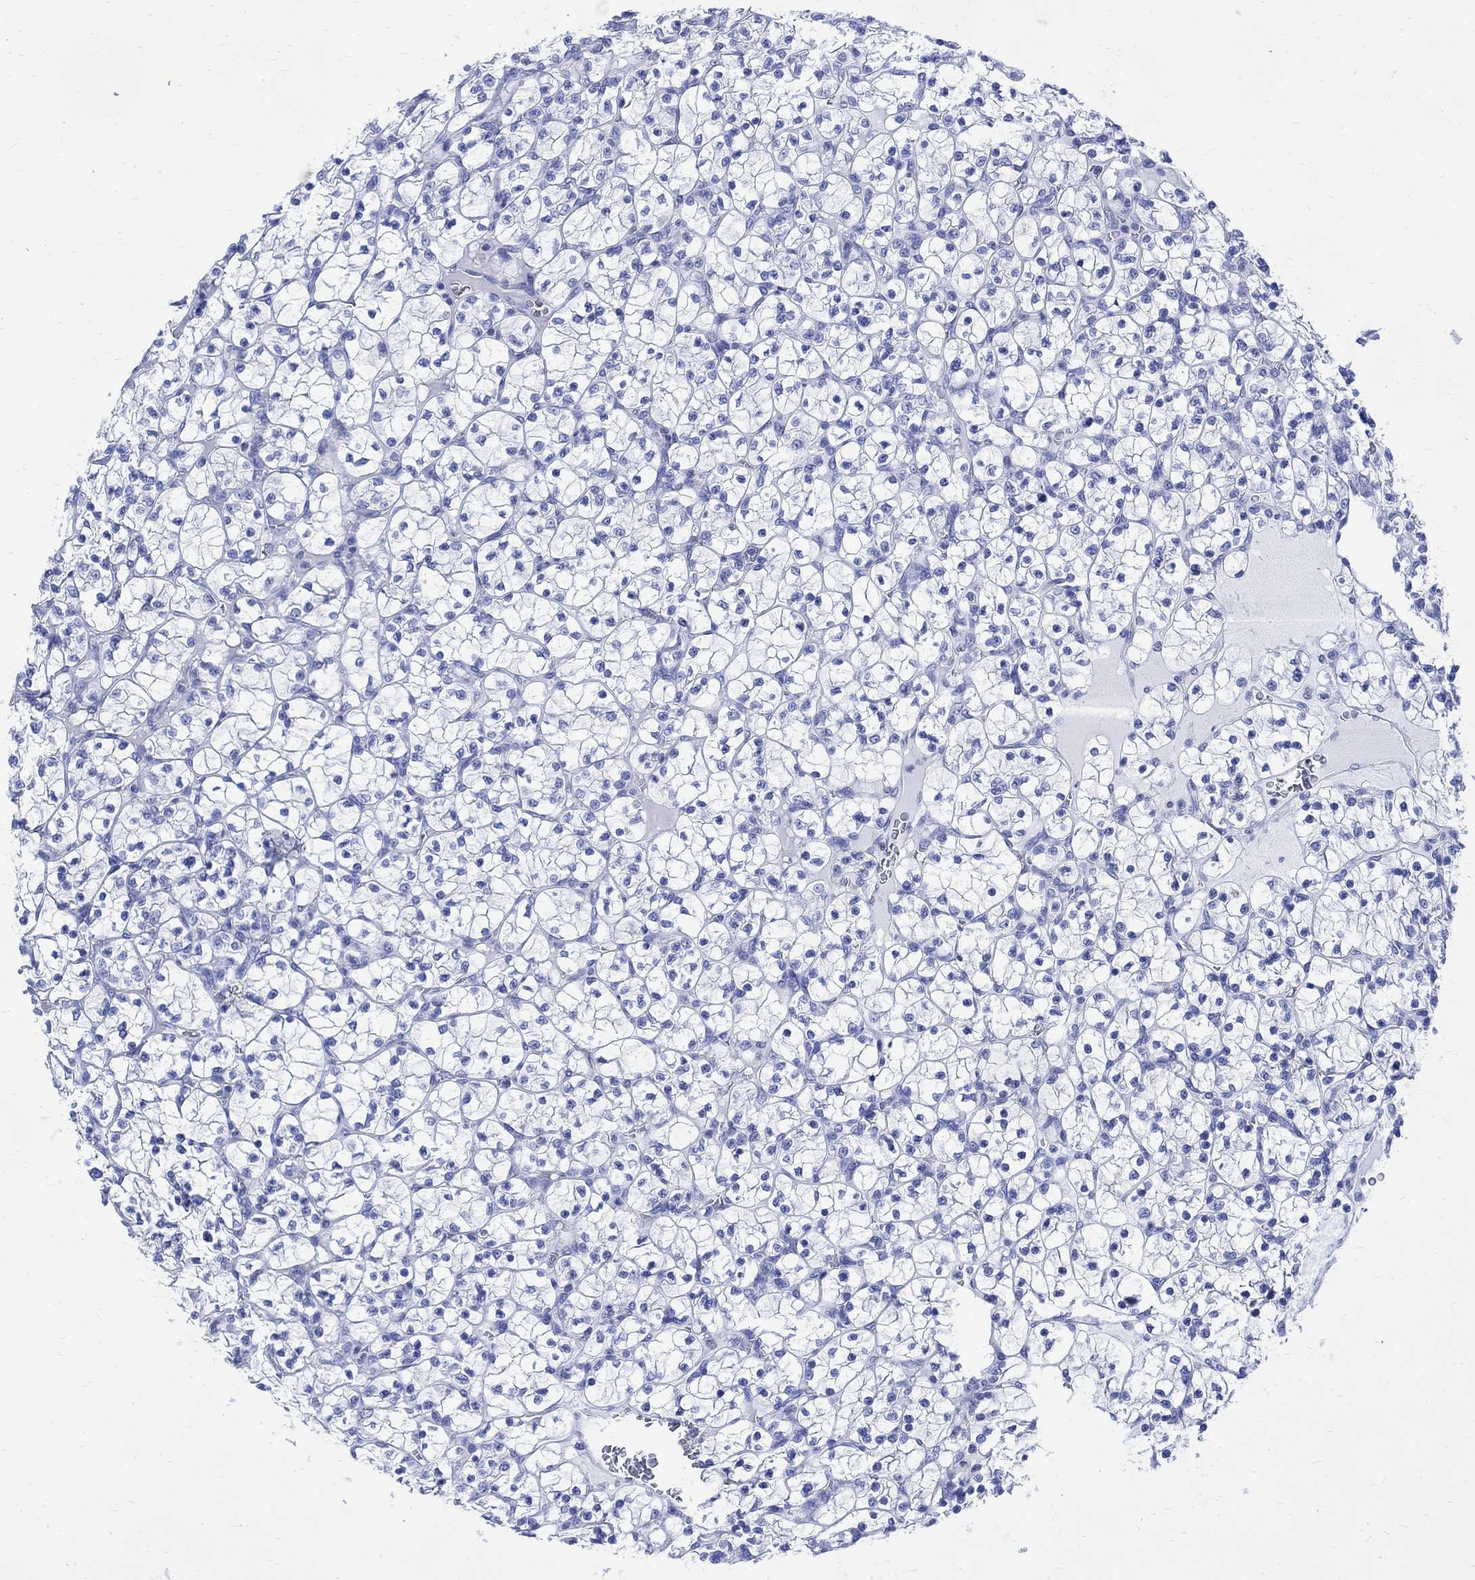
{"staining": {"intensity": "negative", "quantity": "none", "location": "none"}, "tissue": "renal cancer", "cell_type": "Tumor cells", "image_type": "cancer", "snomed": [{"axis": "morphology", "description": "Adenocarcinoma, NOS"}, {"axis": "topography", "description": "Kidney"}], "caption": "Immunohistochemistry (IHC) micrograph of renal cancer stained for a protein (brown), which demonstrates no expression in tumor cells. (DAB IHC, high magnification).", "gene": "CPLX2", "patient": {"sex": "female", "age": 89}}